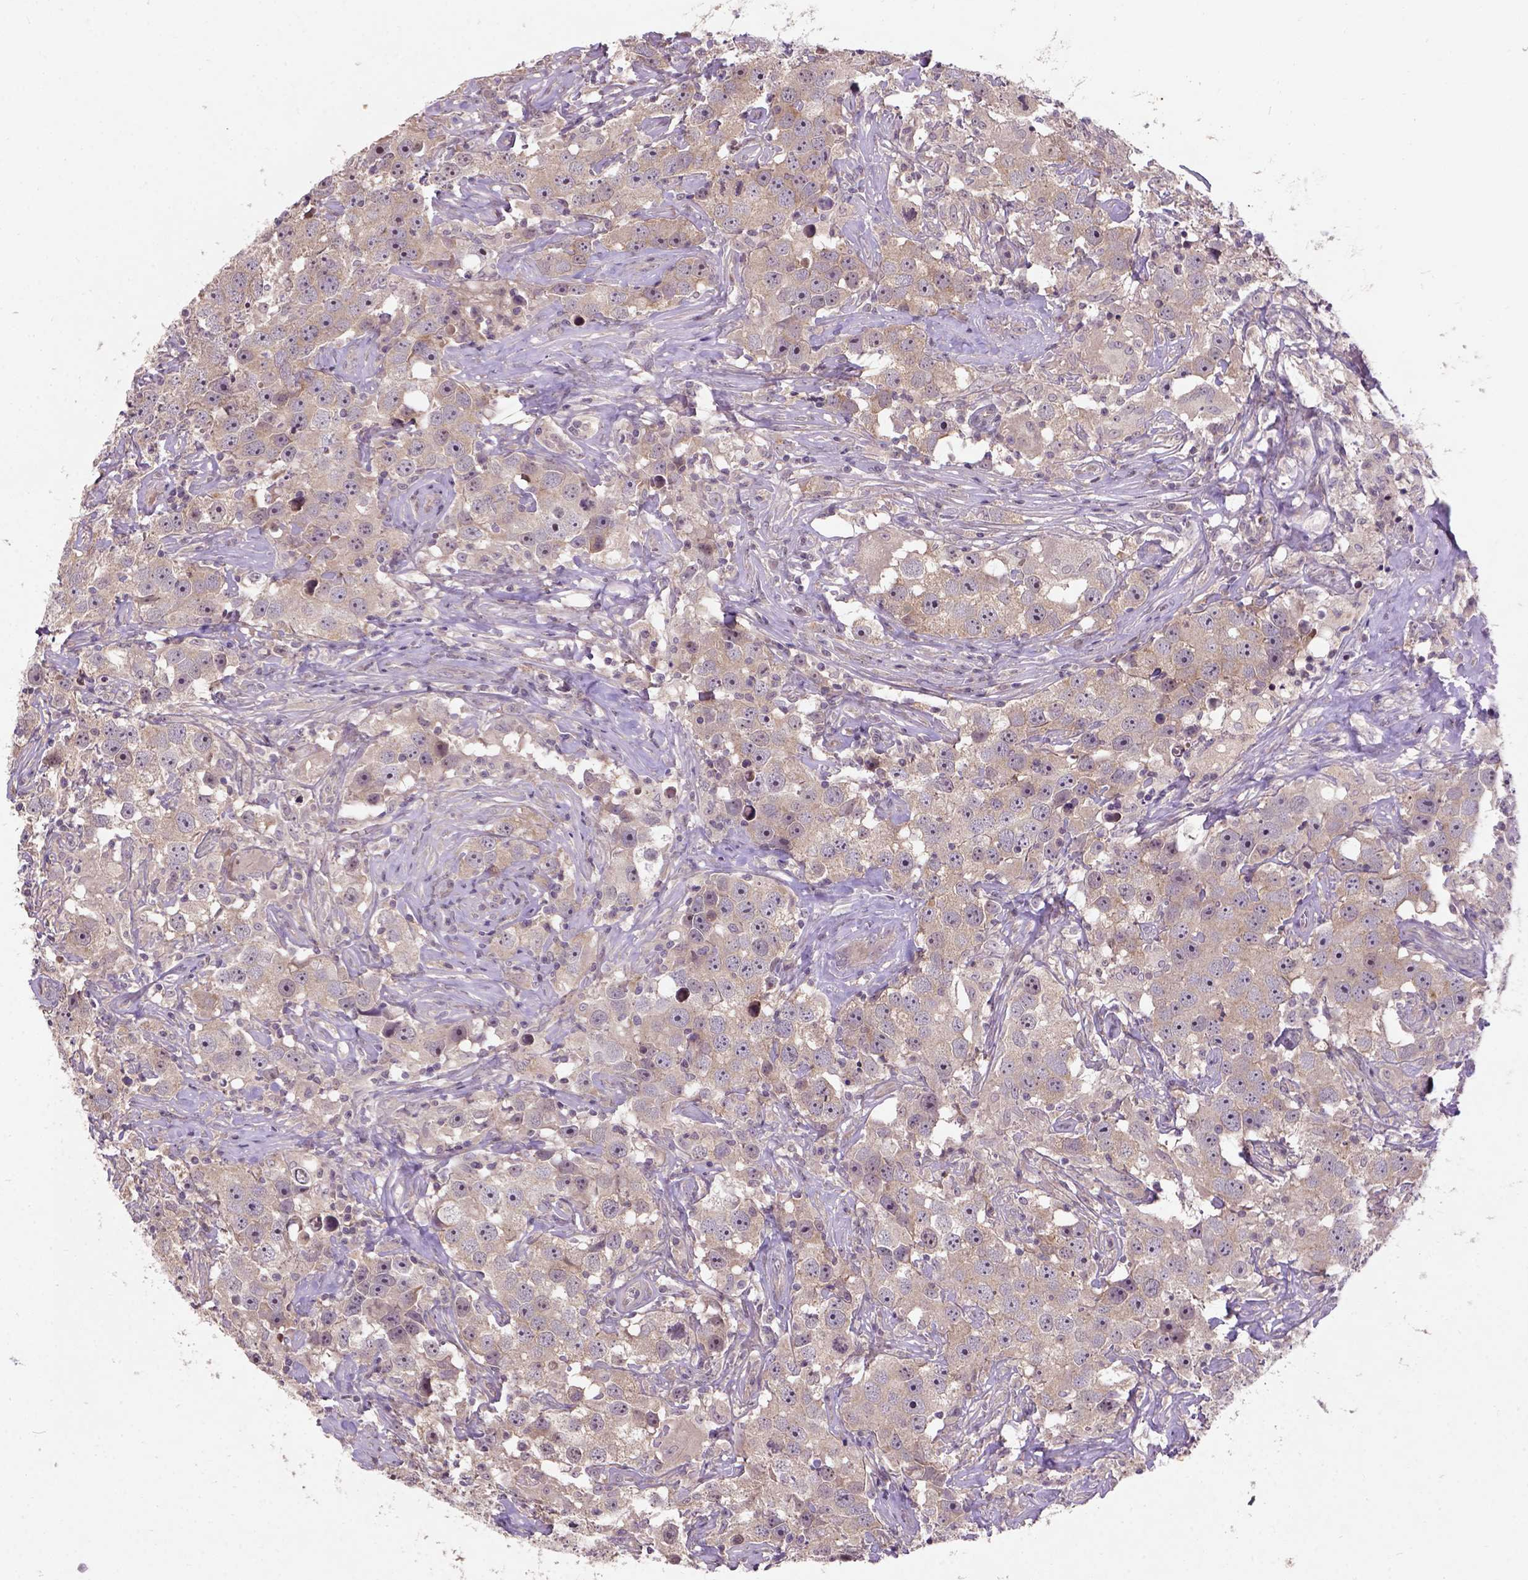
{"staining": {"intensity": "moderate", "quantity": ">75%", "location": "cytoplasmic/membranous"}, "tissue": "testis cancer", "cell_type": "Tumor cells", "image_type": "cancer", "snomed": [{"axis": "morphology", "description": "Seminoma, NOS"}, {"axis": "topography", "description": "Testis"}], "caption": "Protein staining of testis seminoma tissue reveals moderate cytoplasmic/membranous staining in approximately >75% of tumor cells.", "gene": "KBTBD8", "patient": {"sex": "male", "age": 49}}